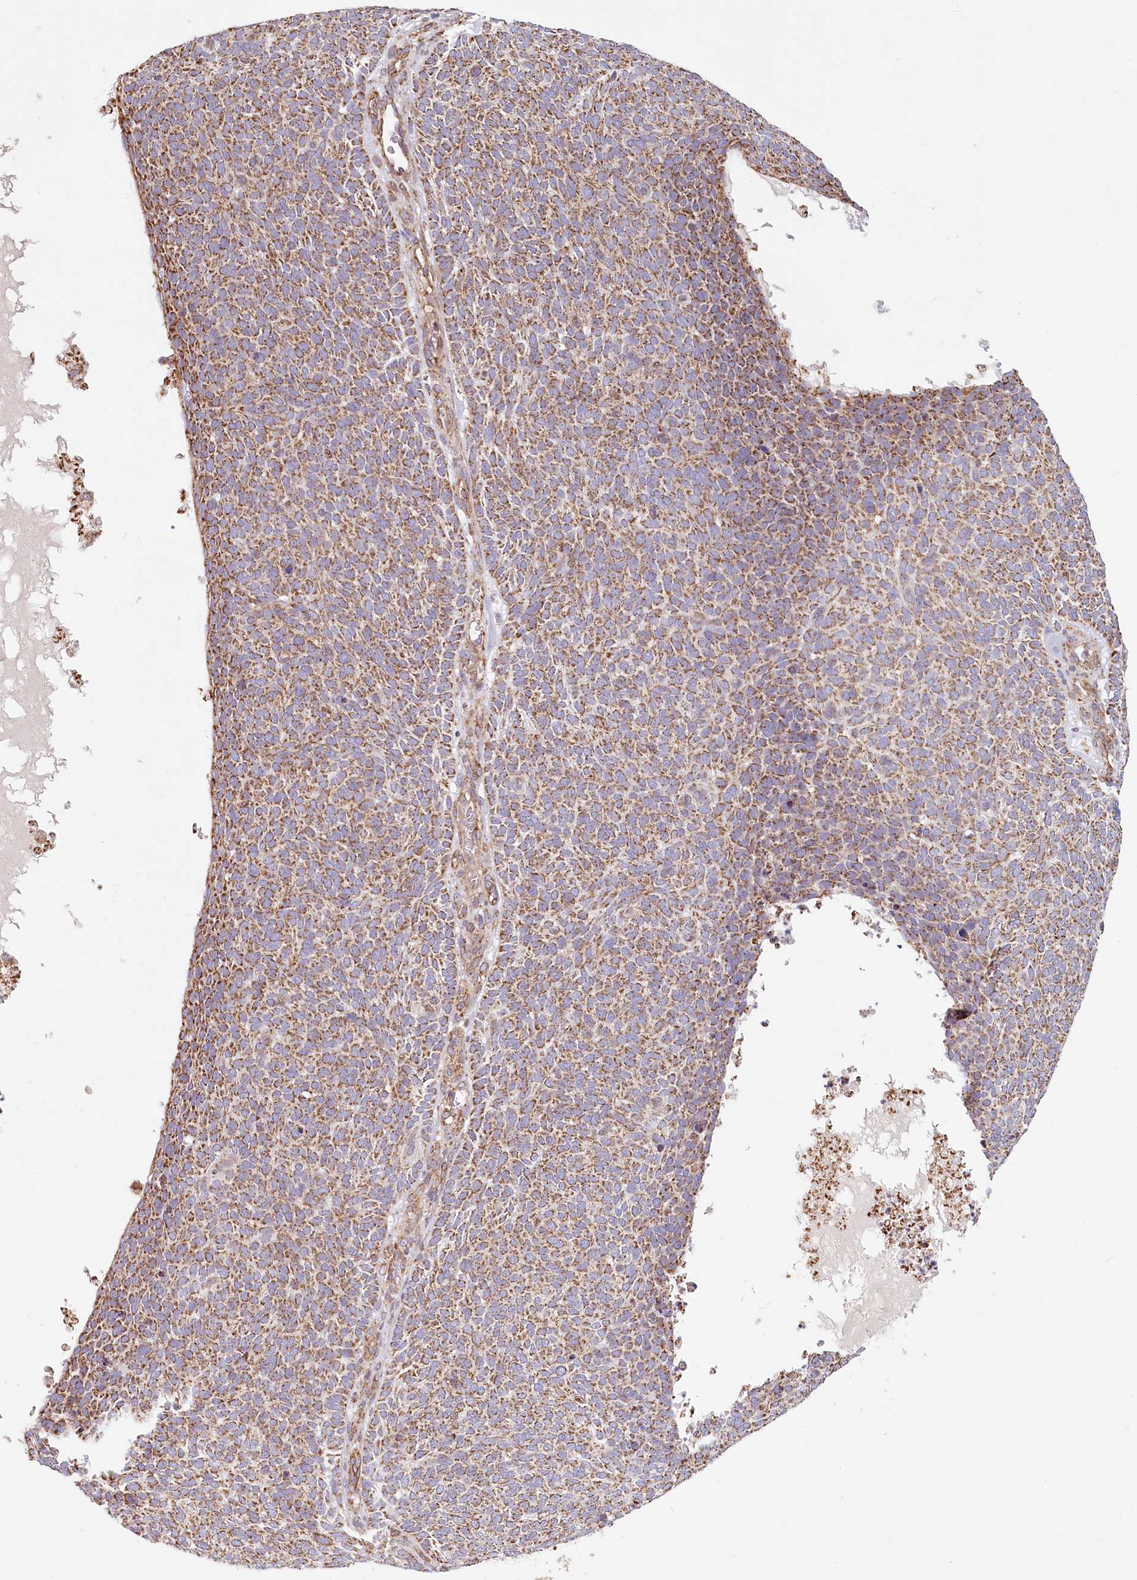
{"staining": {"intensity": "moderate", "quantity": ">75%", "location": "cytoplasmic/membranous"}, "tissue": "skin cancer", "cell_type": "Tumor cells", "image_type": "cancer", "snomed": [{"axis": "morphology", "description": "Squamous cell carcinoma, NOS"}, {"axis": "topography", "description": "Skin"}], "caption": "Moderate cytoplasmic/membranous protein expression is seen in about >75% of tumor cells in squamous cell carcinoma (skin).", "gene": "UMPS", "patient": {"sex": "female", "age": 90}}